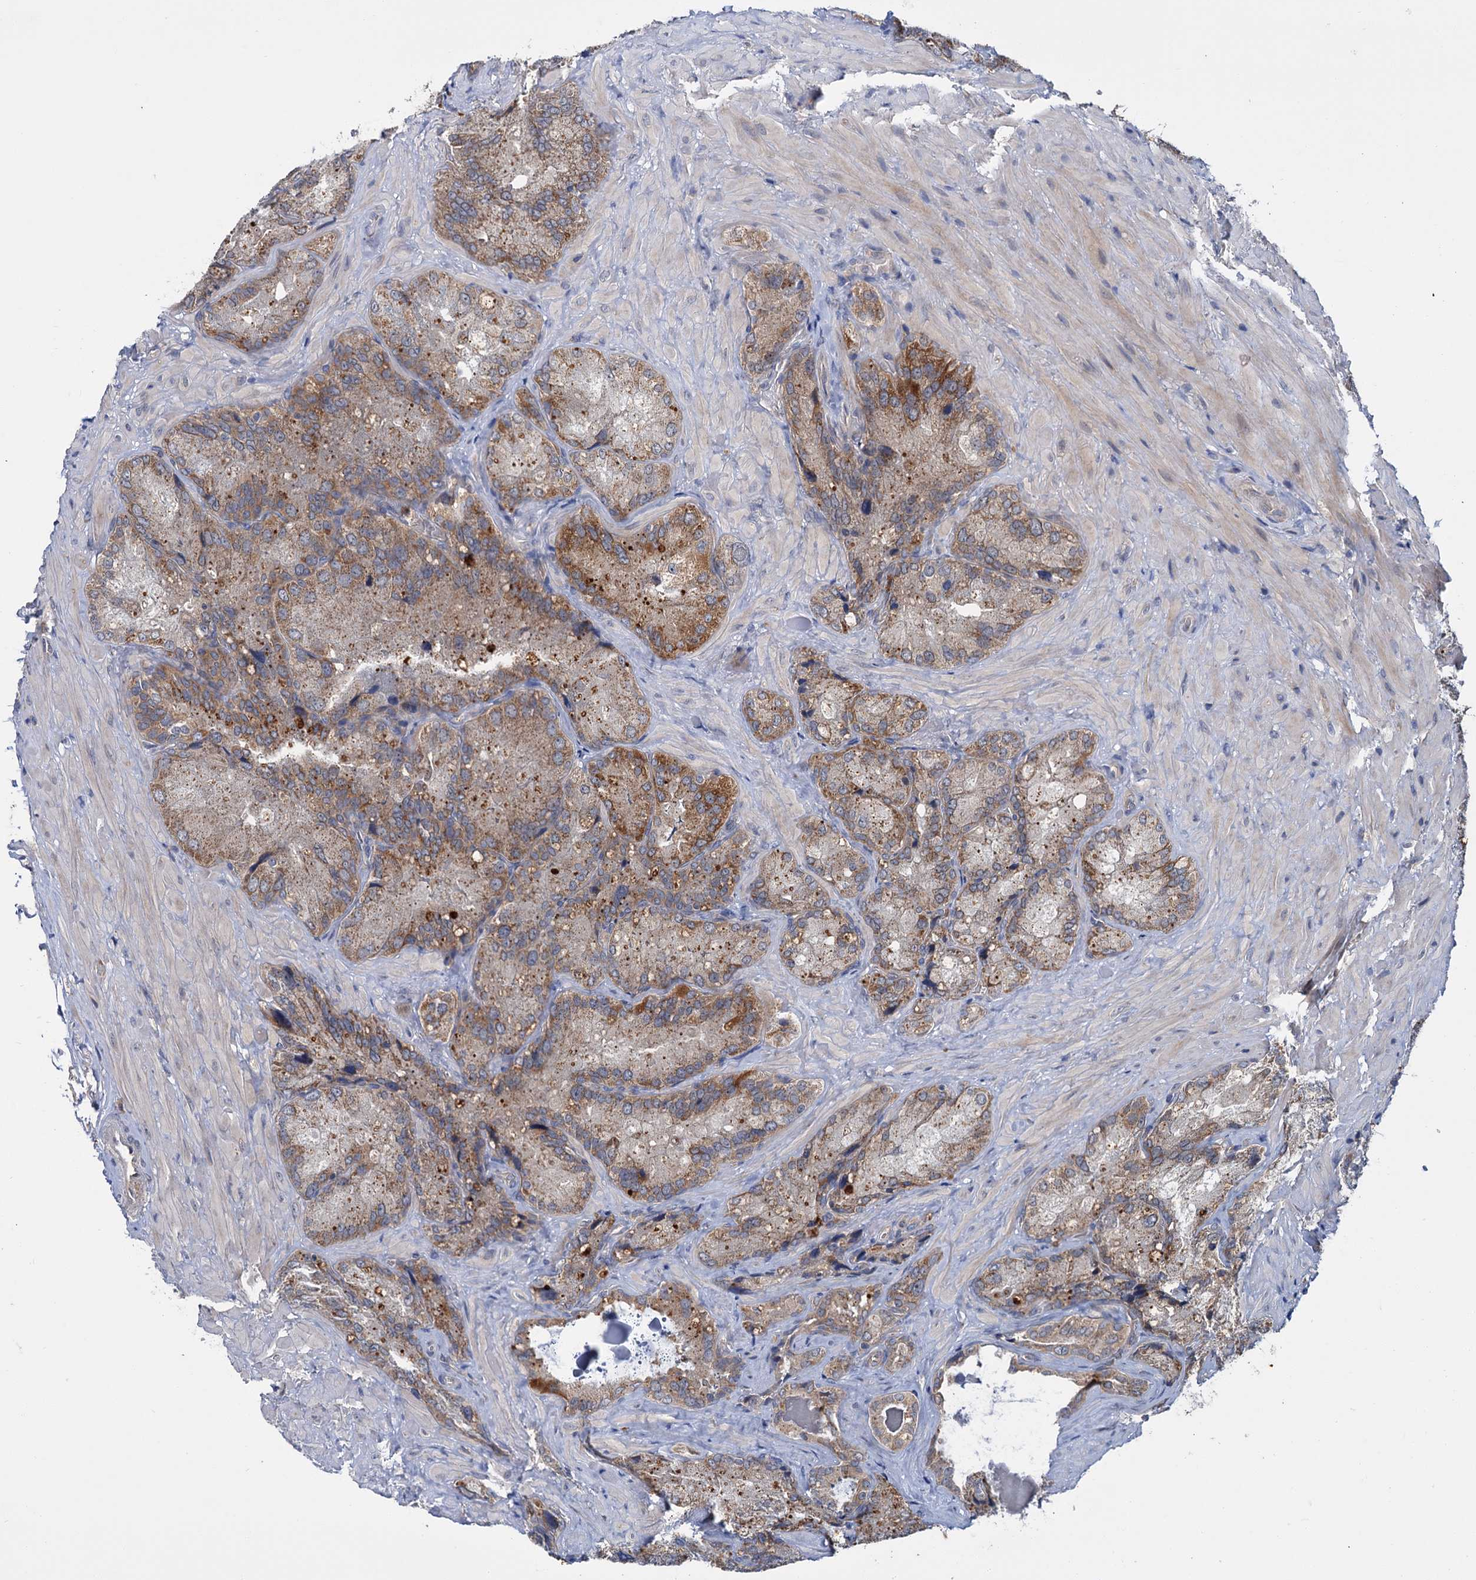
{"staining": {"intensity": "moderate", "quantity": "25%-75%", "location": "cytoplasmic/membranous"}, "tissue": "seminal vesicle", "cell_type": "Glandular cells", "image_type": "normal", "snomed": [{"axis": "morphology", "description": "Normal tissue, NOS"}, {"axis": "topography", "description": "Seminal veicle"}], "caption": "Brown immunohistochemical staining in benign seminal vesicle demonstrates moderate cytoplasmic/membranous expression in about 25%-75% of glandular cells. (IHC, brightfield microscopy, high magnification).", "gene": "DYNC2H1", "patient": {"sex": "male", "age": 62}}